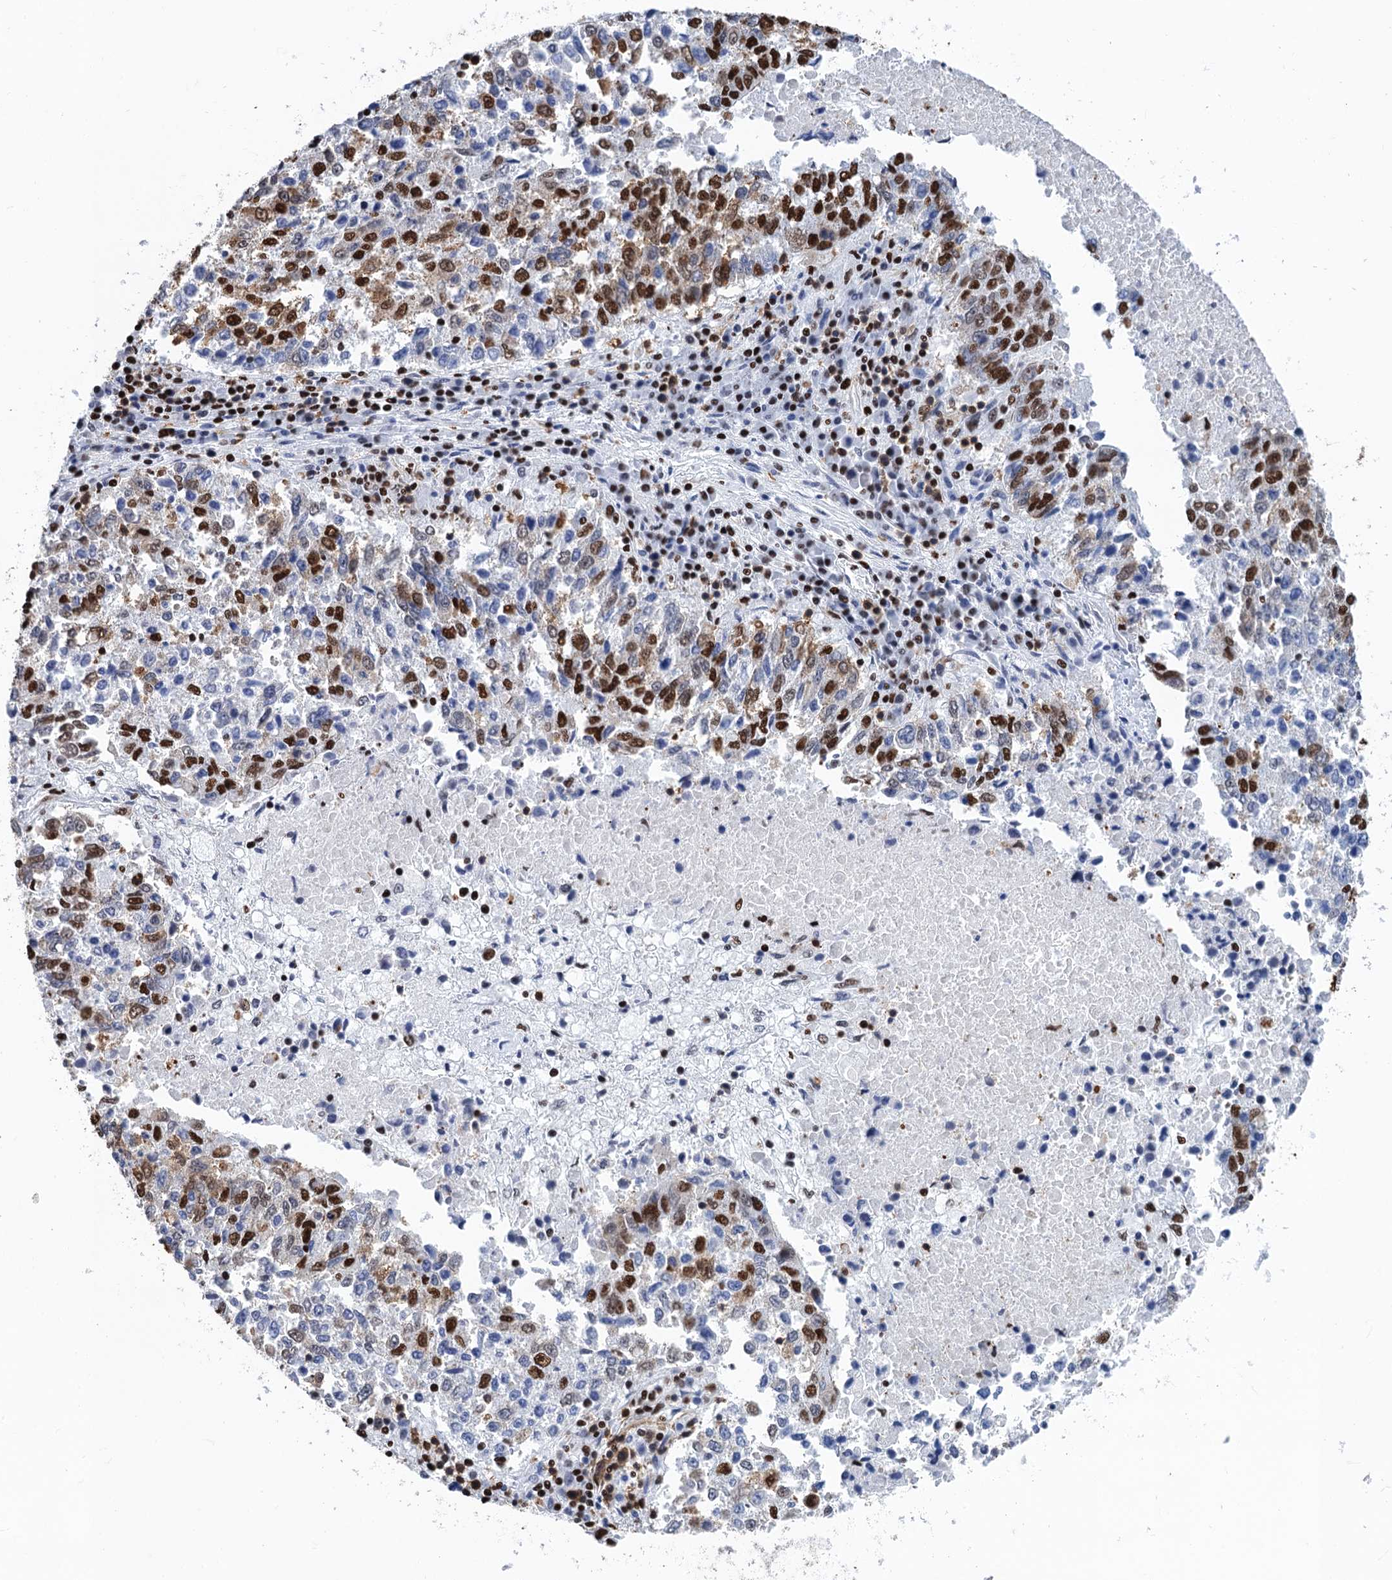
{"staining": {"intensity": "strong", "quantity": "25%-75%", "location": "nuclear"}, "tissue": "lung cancer", "cell_type": "Tumor cells", "image_type": "cancer", "snomed": [{"axis": "morphology", "description": "Squamous cell carcinoma, NOS"}, {"axis": "topography", "description": "Lung"}], "caption": "Immunohistochemistry photomicrograph of neoplastic tissue: squamous cell carcinoma (lung) stained using immunohistochemistry exhibits high levels of strong protein expression localized specifically in the nuclear of tumor cells, appearing as a nuclear brown color.", "gene": "UBA2", "patient": {"sex": "male", "age": 73}}